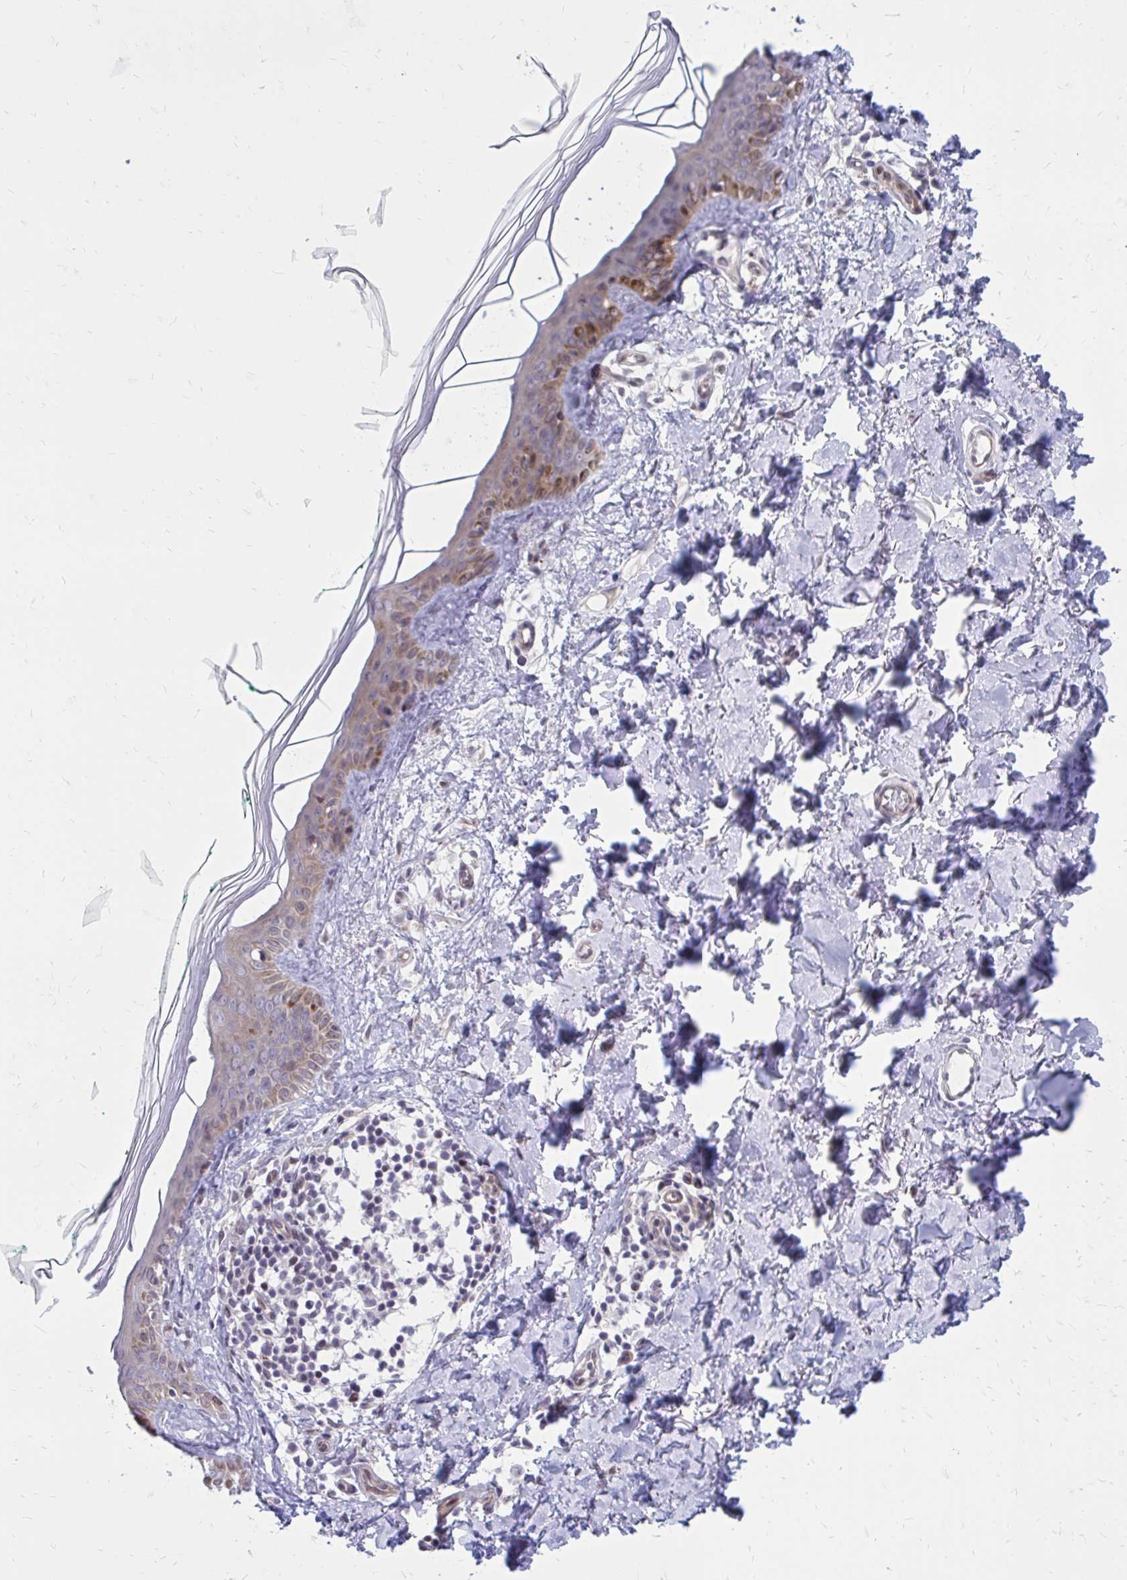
{"staining": {"intensity": "negative", "quantity": "none", "location": "none"}, "tissue": "skin", "cell_type": "Fibroblasts", "image_type": "normal", "snomed": [{"axis": "morphology", "description": "Normal tissue, NOS"}, {"axis": "topography", "description": "Skin"}, {"axis": "topography", "description": "Peripheral nerve tissue"}], "caption": "High power microscopy histopathology image of an immunohistochemistry (IHC) micrograph of unremarkable skin, revealing no significant expression in fibroblasts.", "gene": "ANKRD30B", "patient": {"sex": "female", "age": 45}}